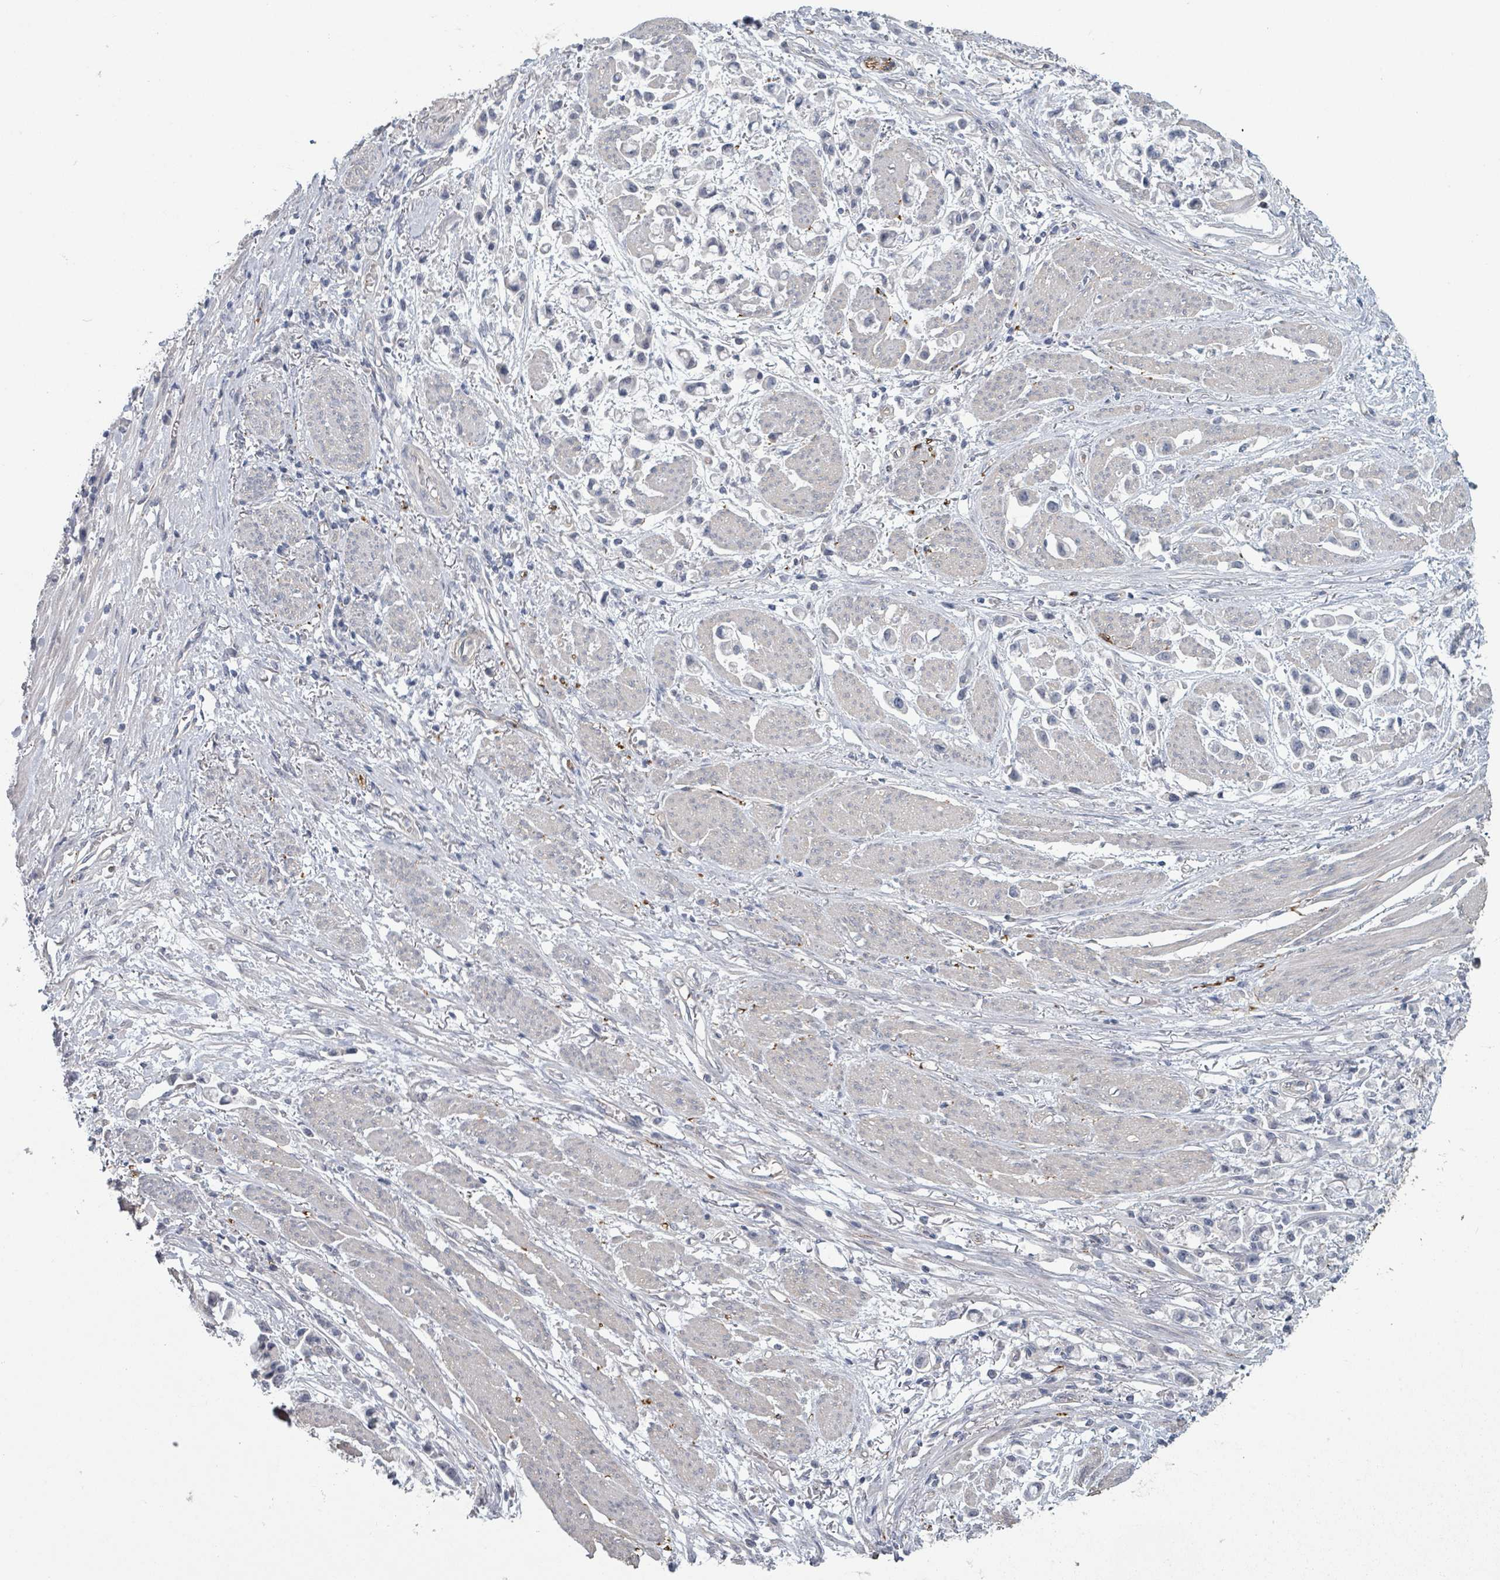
{"staining": {"intensity": "negative", "quantity": "none", "location": "none"}, "tissue": "stomach cancer", "cell_type": "Tumor cells", "image_type": "cancer", "snomed": [{"axis": "morphology", "description": "Adenocarcinoma, NOS"}, {"axis": "topography", "description": "Stomach"}], "caption": "IHC of adenocarcinoma (stomach) reveals no positivity in tumor cells.", "gene": "PLAUR", "patient": {"sex": "female", "age": 81}}